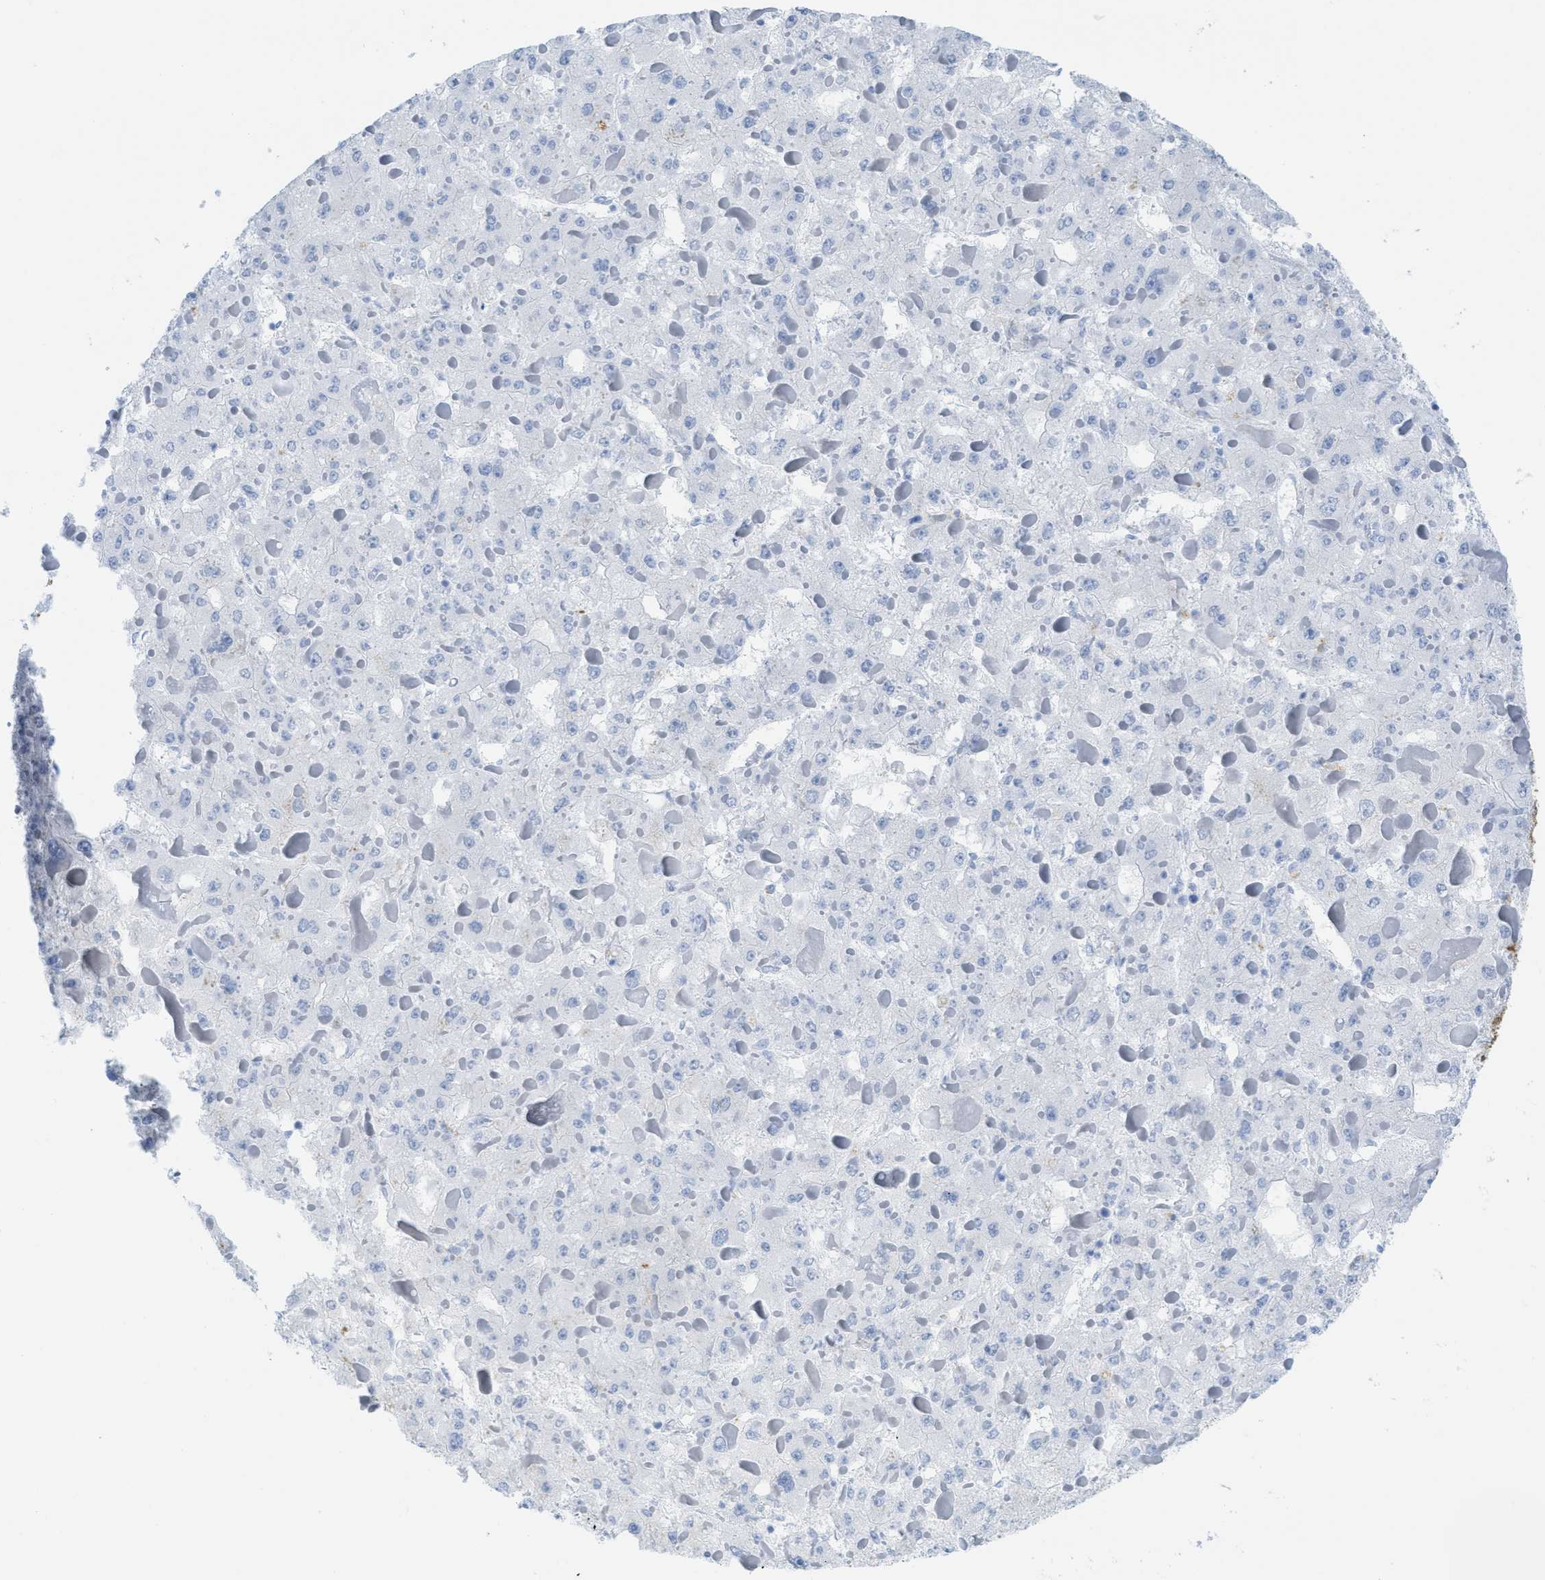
{"staining": {"intensity": "negative", "quantity": "none", "location": "none"}, "tissue": "liver cancer", "cell_type": "Tumor cells", "image_type": "cancer", "snomed": [{"axis": "morphology", "description": "Carcinoma, Hepatocellular, NOS"}, {"axis": "topography", "description": "Liver"}], "caption": "Tumor cells are negative for protein expression in human liver cancer. (DAB immunohistochemistry (IHC) with hematoxylin counter stain).", "gene": "WDR4", "patient": {"sex": "female", "age": 73}}